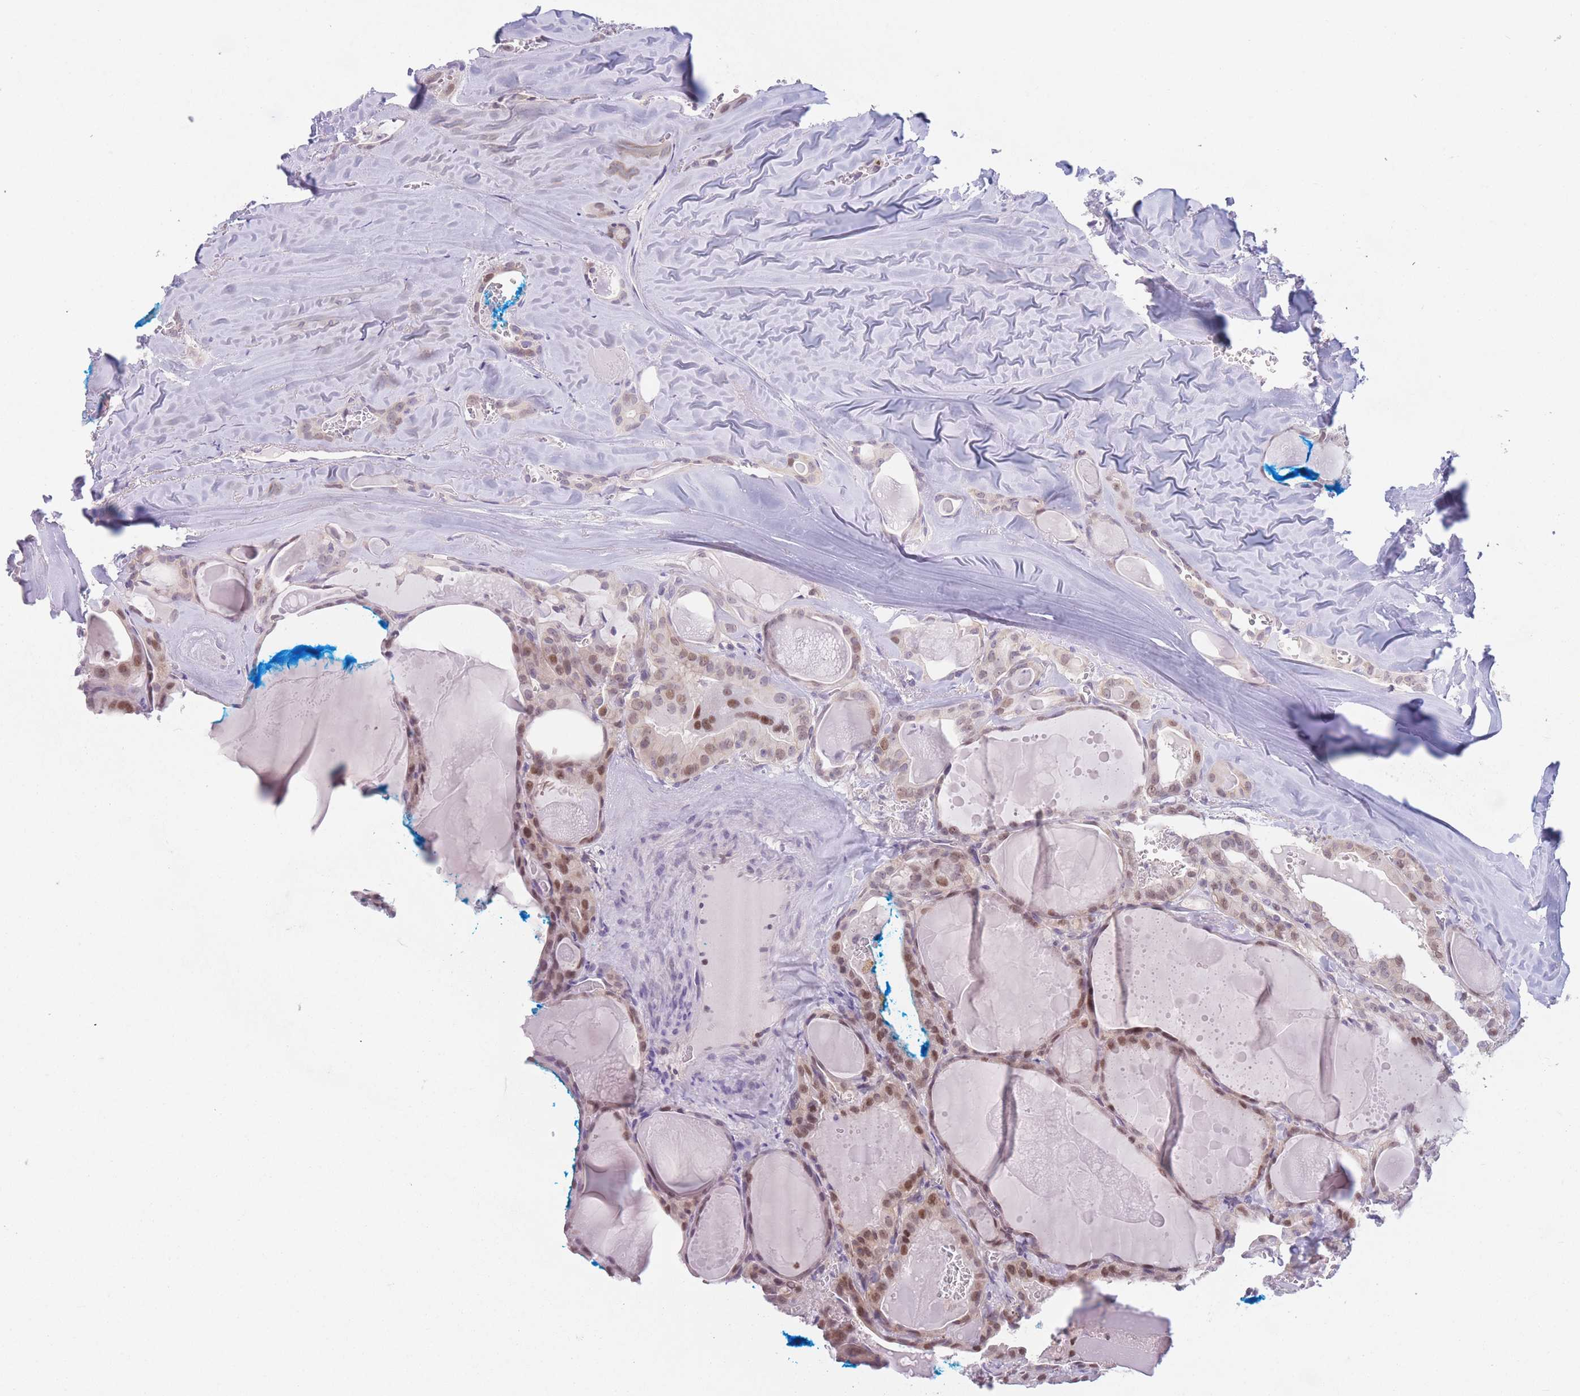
{"staining": {"intensity": "moderate", "quantity": "25%-75%", "location": "nuclear"}, "tissue": "thyroid cancer", "cell_type": "Tumor cells", "image_type": "cancer", "snomed": [{"axis": "morphology", "description": "Papillary adenocarcinoma, NOS"}, {"axis": "topography", "description": "Thyroid gland"}], "caption": "Immunohistochemistry (IHC) histopathology image of papillary adenocarcinoma (thyroid) stained for a protein (brown), which shows medium levels of moderate nuclear staining in approximately 25%-75% of tumor cells.", "gene": "ZNF439", "patient": {"sex": "male", "age": 52}}